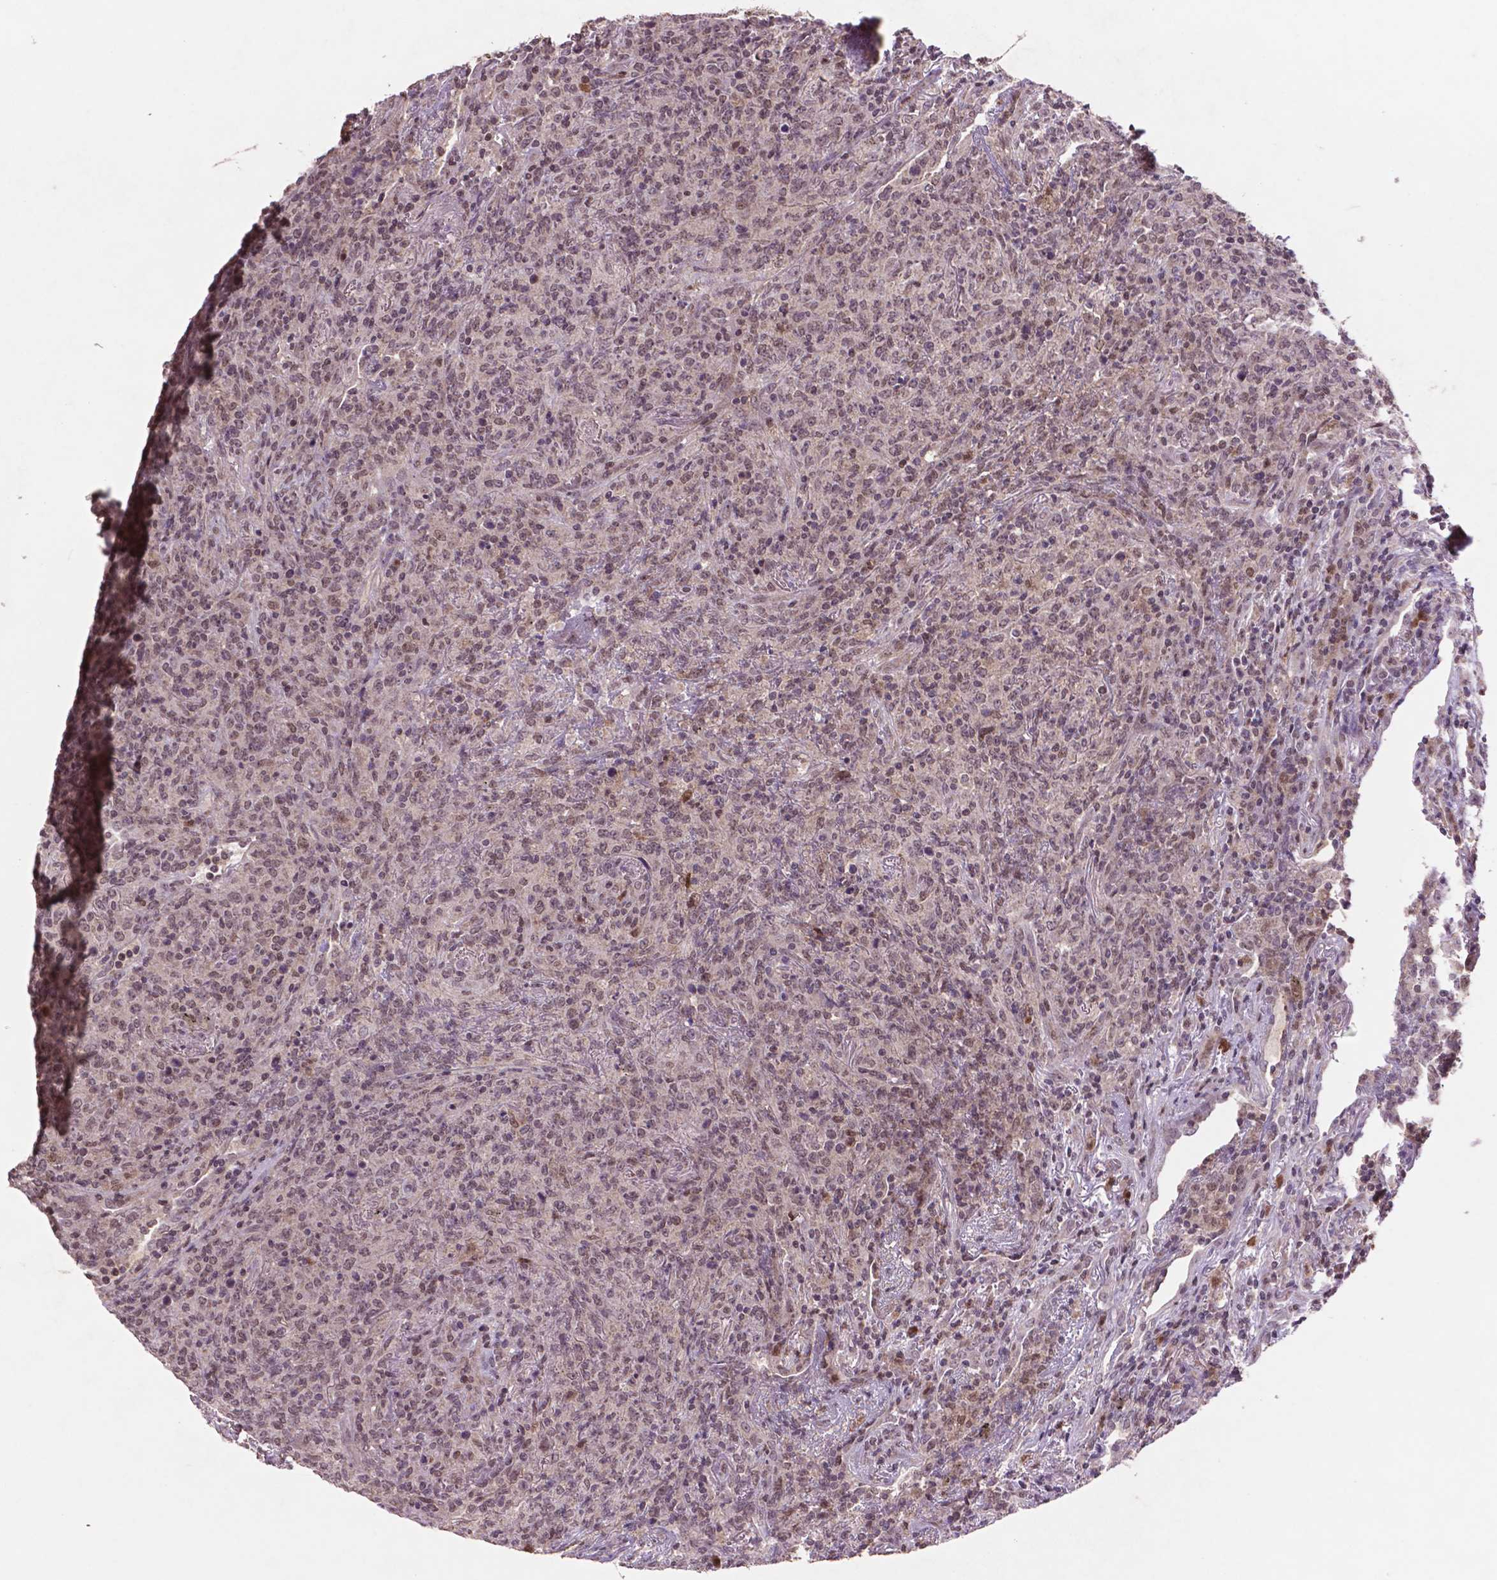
{"staining": {"intensity": "negative", "quantity": "none", "location": "none"}, "tissue": "lymphoma", "cell_type": "Tumor cells", "image_type": "cancer", "snomed": [{"axis": "morphology", "description": "Malignant lymphoma, non-Hodgkin's type, High grade"}, {"axis": "topography", "description": "Lung"}], "caption": "Photomicrograph shows no significant protein positivity in tumor cells of lymphoma. The staining was performed using DAB (3,3'-diaminobenzidine) to visualize the protein expression in brown, while the nuclei were stained in blue with hematoxylin (Magnification: 20x).", "gene": "GLRX", "patient": {"sex": "male", "age": 79}}